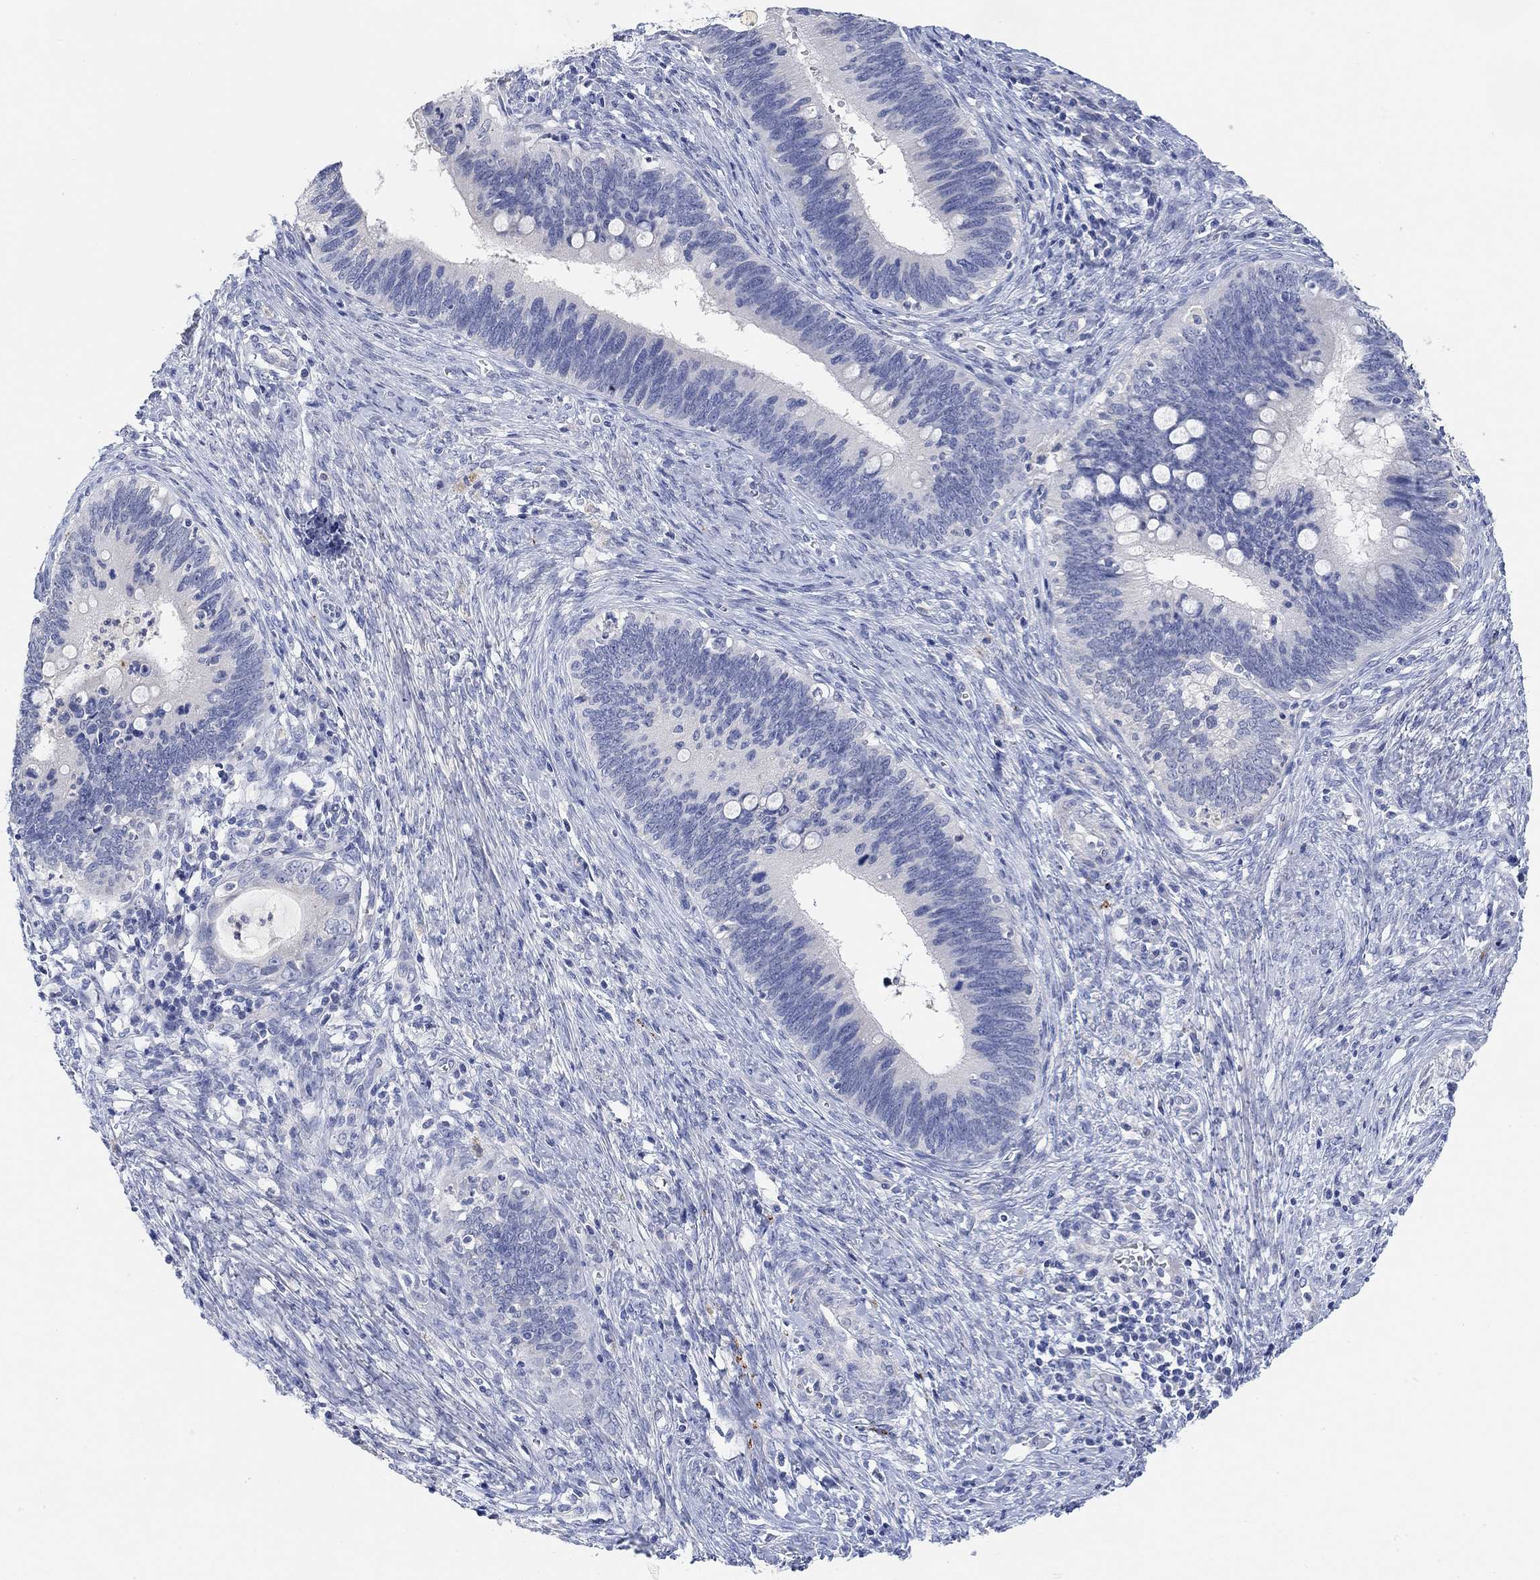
{"staining": {"intensity": "negative", "quantity": "none", "location": "none"}, "tissue": "cervical cancer", "cell_type": "Tumor cells", "image_type": "cancer", "snomed": [{"axis": "morphology", "description": "Adenocarcinoma, NOS"}, {"axis": "topography", "description": "Cervix"}], "caption": "DAB (3,3'-diaminobenzidine) immunohistochemical staining of human cervical cancer (adenocarcinoma) exhibits no significant positivity in tumor cells. (Stains: DAB (3,3'-diaminobenzidine) IHC with hematoxylin counter stain, Microscopy: brightfield microscopy at high magnification).", "gene": "VAT1L", "patient": {"sex": "female", "age": 42}}